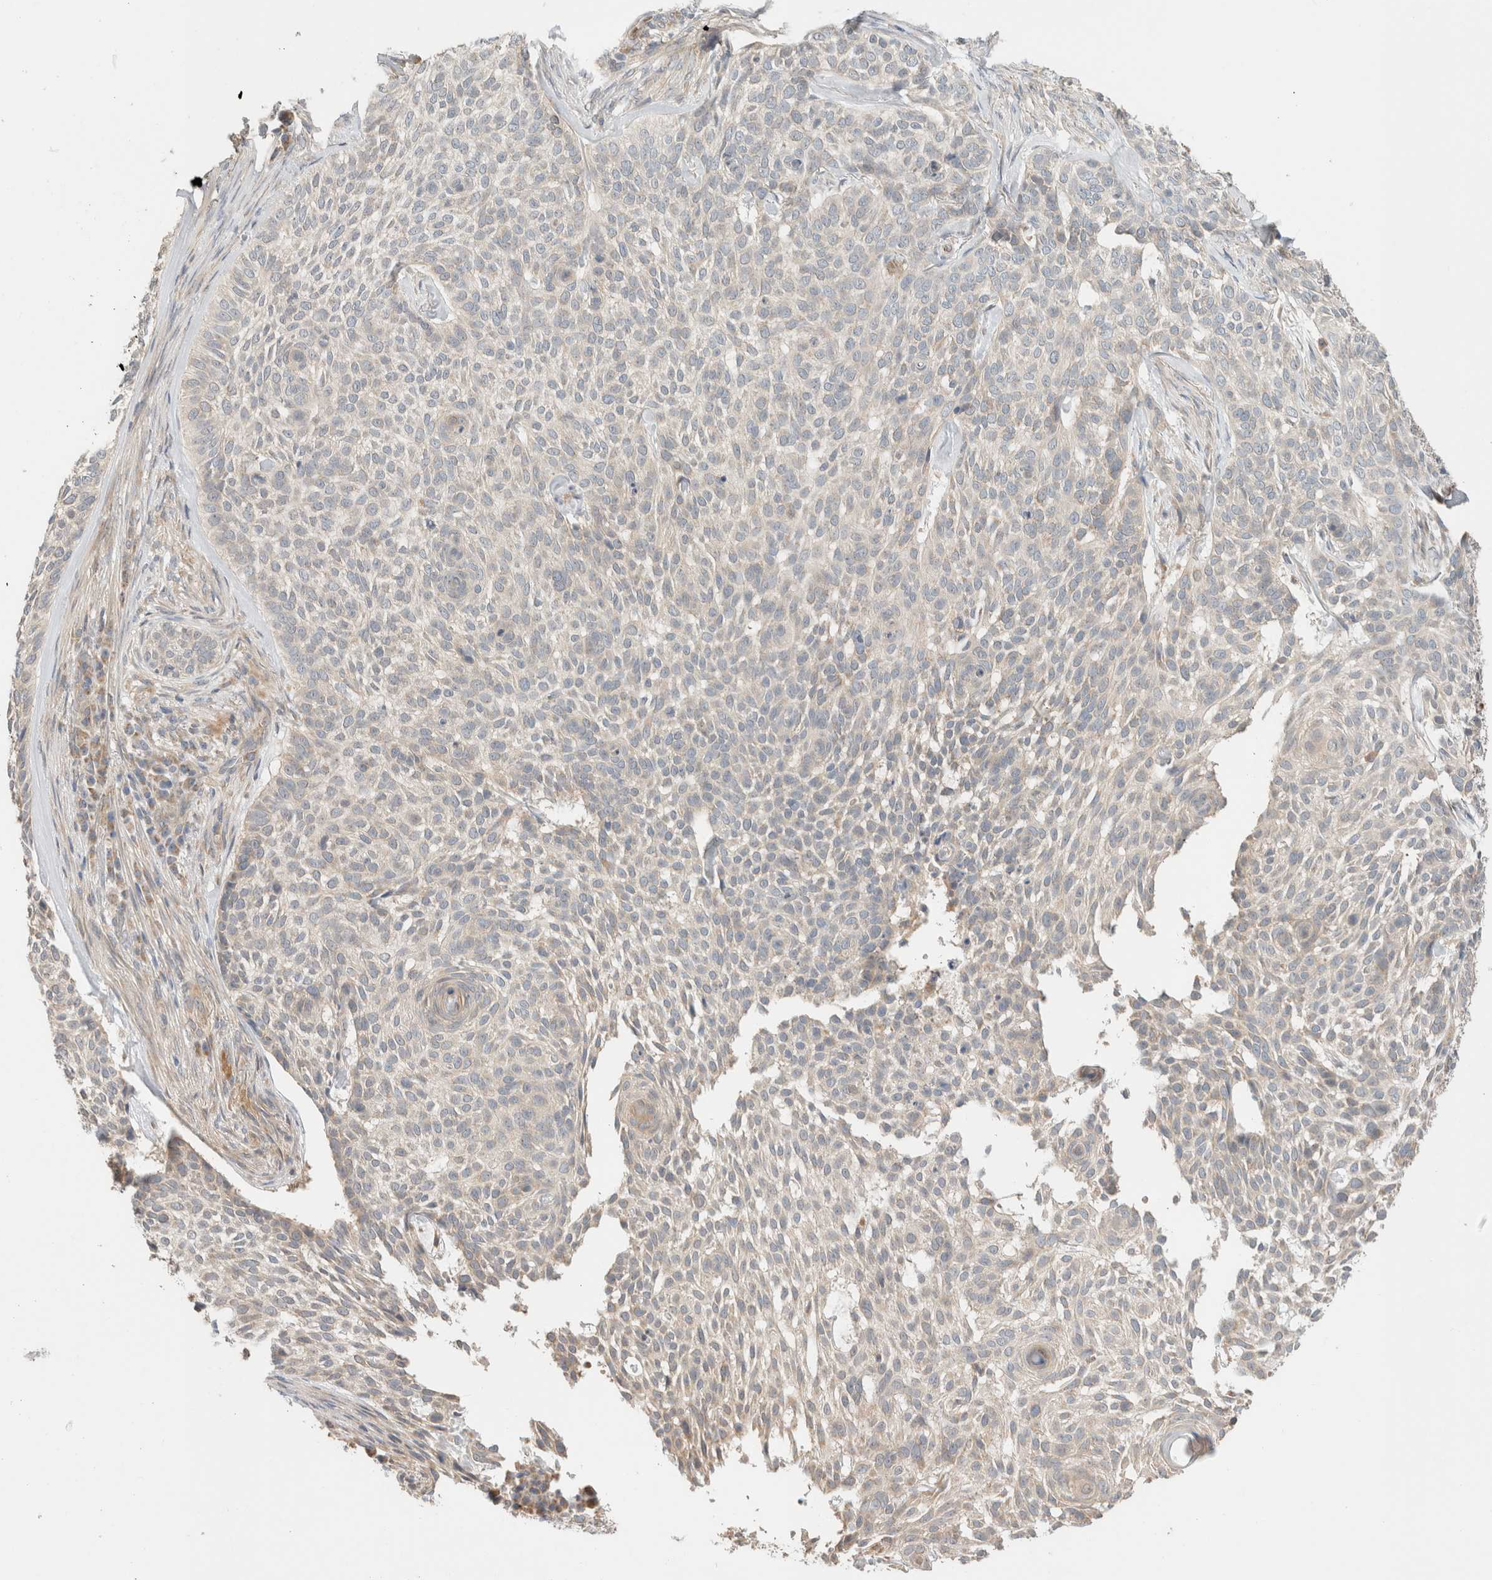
{"staining": {"intensity": "negative", "quantity": "none", "location": "none"}, "tissue": "skin cancer", "cell_type": "Tumor cells", "image_type": "cancer", "snomed": [{"axis": "morphology", "description": "Basal cell carcinoma"}, {"axis": "topography", "description": "Skin"}], "caption": "A high-resolution histopathology image shows immunohistochemistry (IHC) staining of skin basal cell carcinoma, which displays no significant positivity in tumor cells.", "gene": "CA13", "patient": {"sex": "female", "age": 64}}